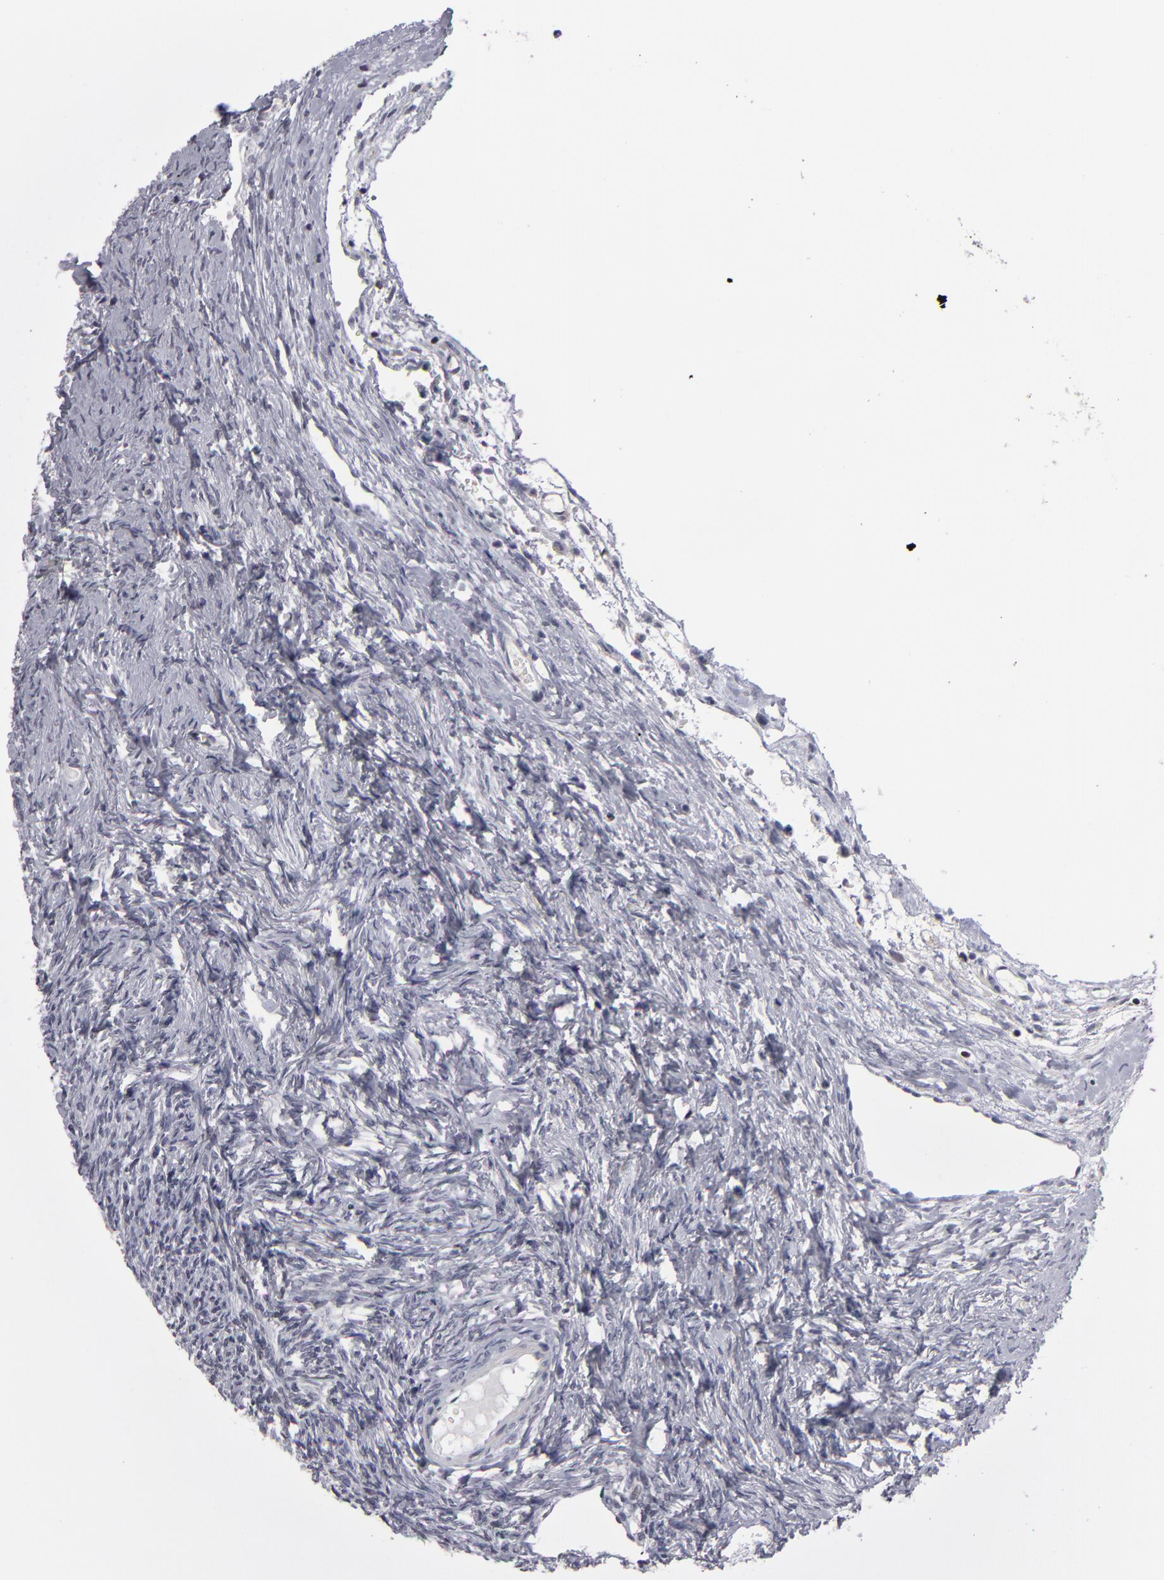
{"staining": {"intensity": "negative", "quantity": "none", "location": "none"}, "tissue": "ovary", "cell_type": "Ovarian stroma cells", "image_type": "normal", "snomed": [{"axis": "morphology", "description": "Normal tissue, NOS"}, {"axis": "topography", "description": "Ovary"}], "caption": "Unremarkable ovary was stained to show a protein in brown. There is no significant positivity in ovarian stroma cells. (DAB immunohistochemistry, high magnification).", "gene": "ODF2", "patient": {"sex": "female", "age": 32}}